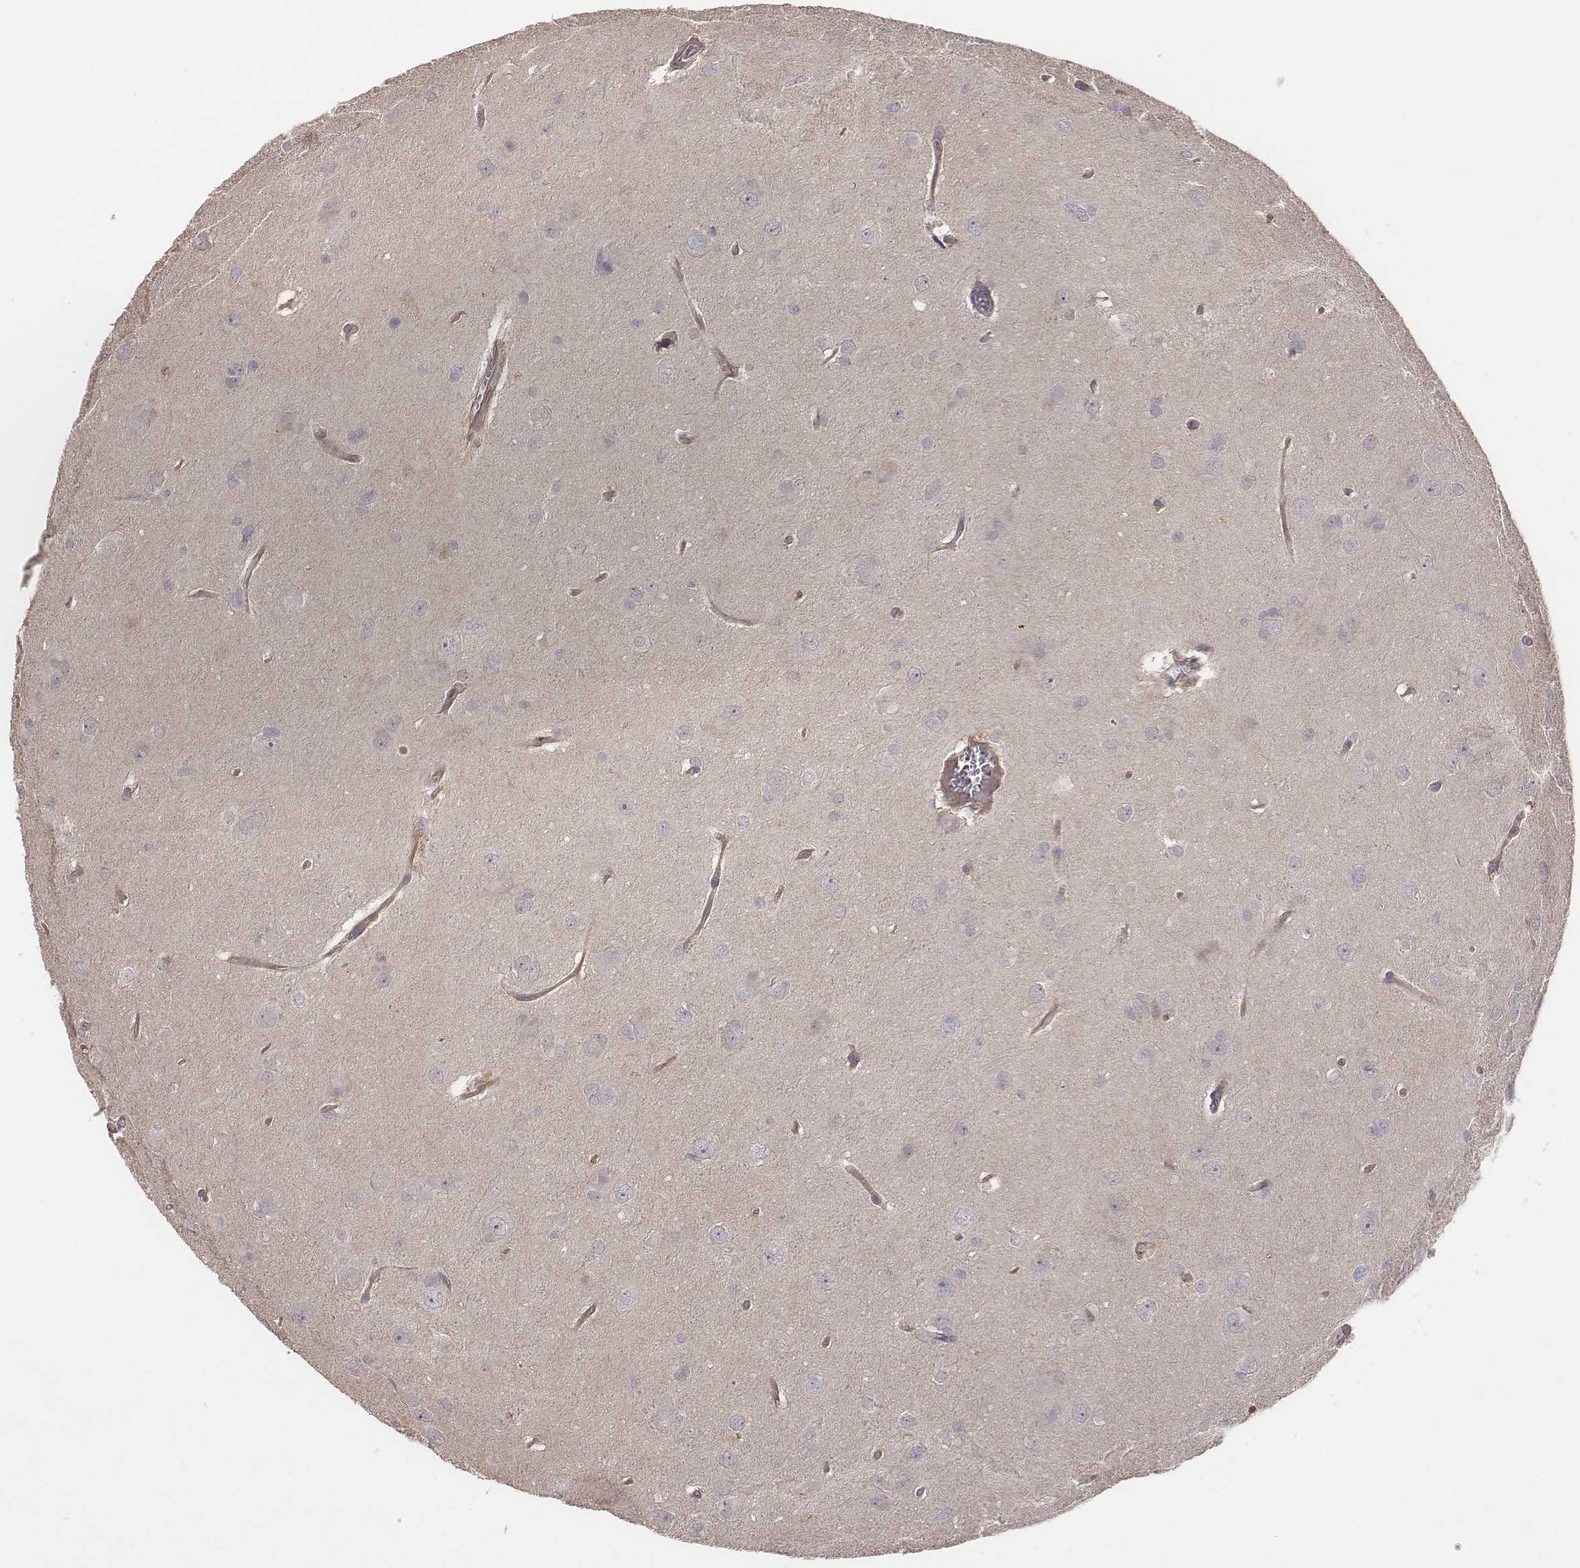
{"staining": {"intensity": "negative", "quantity": "none", "location": "none"}, "tissue": "glioma", "cell_type": "Tumor cells", "image_type": "cancer", "snomed": [{"axis": "morphology", "description": "Glioma, malignant, Low grade"}, {"axis": "topography", "description": "Brain"}], "caption": "Tumor cells show no significant expression in malignant glioma (low-grade).", "gene": "SCARF1", "patient": {"sex": "male", "age": 58}}